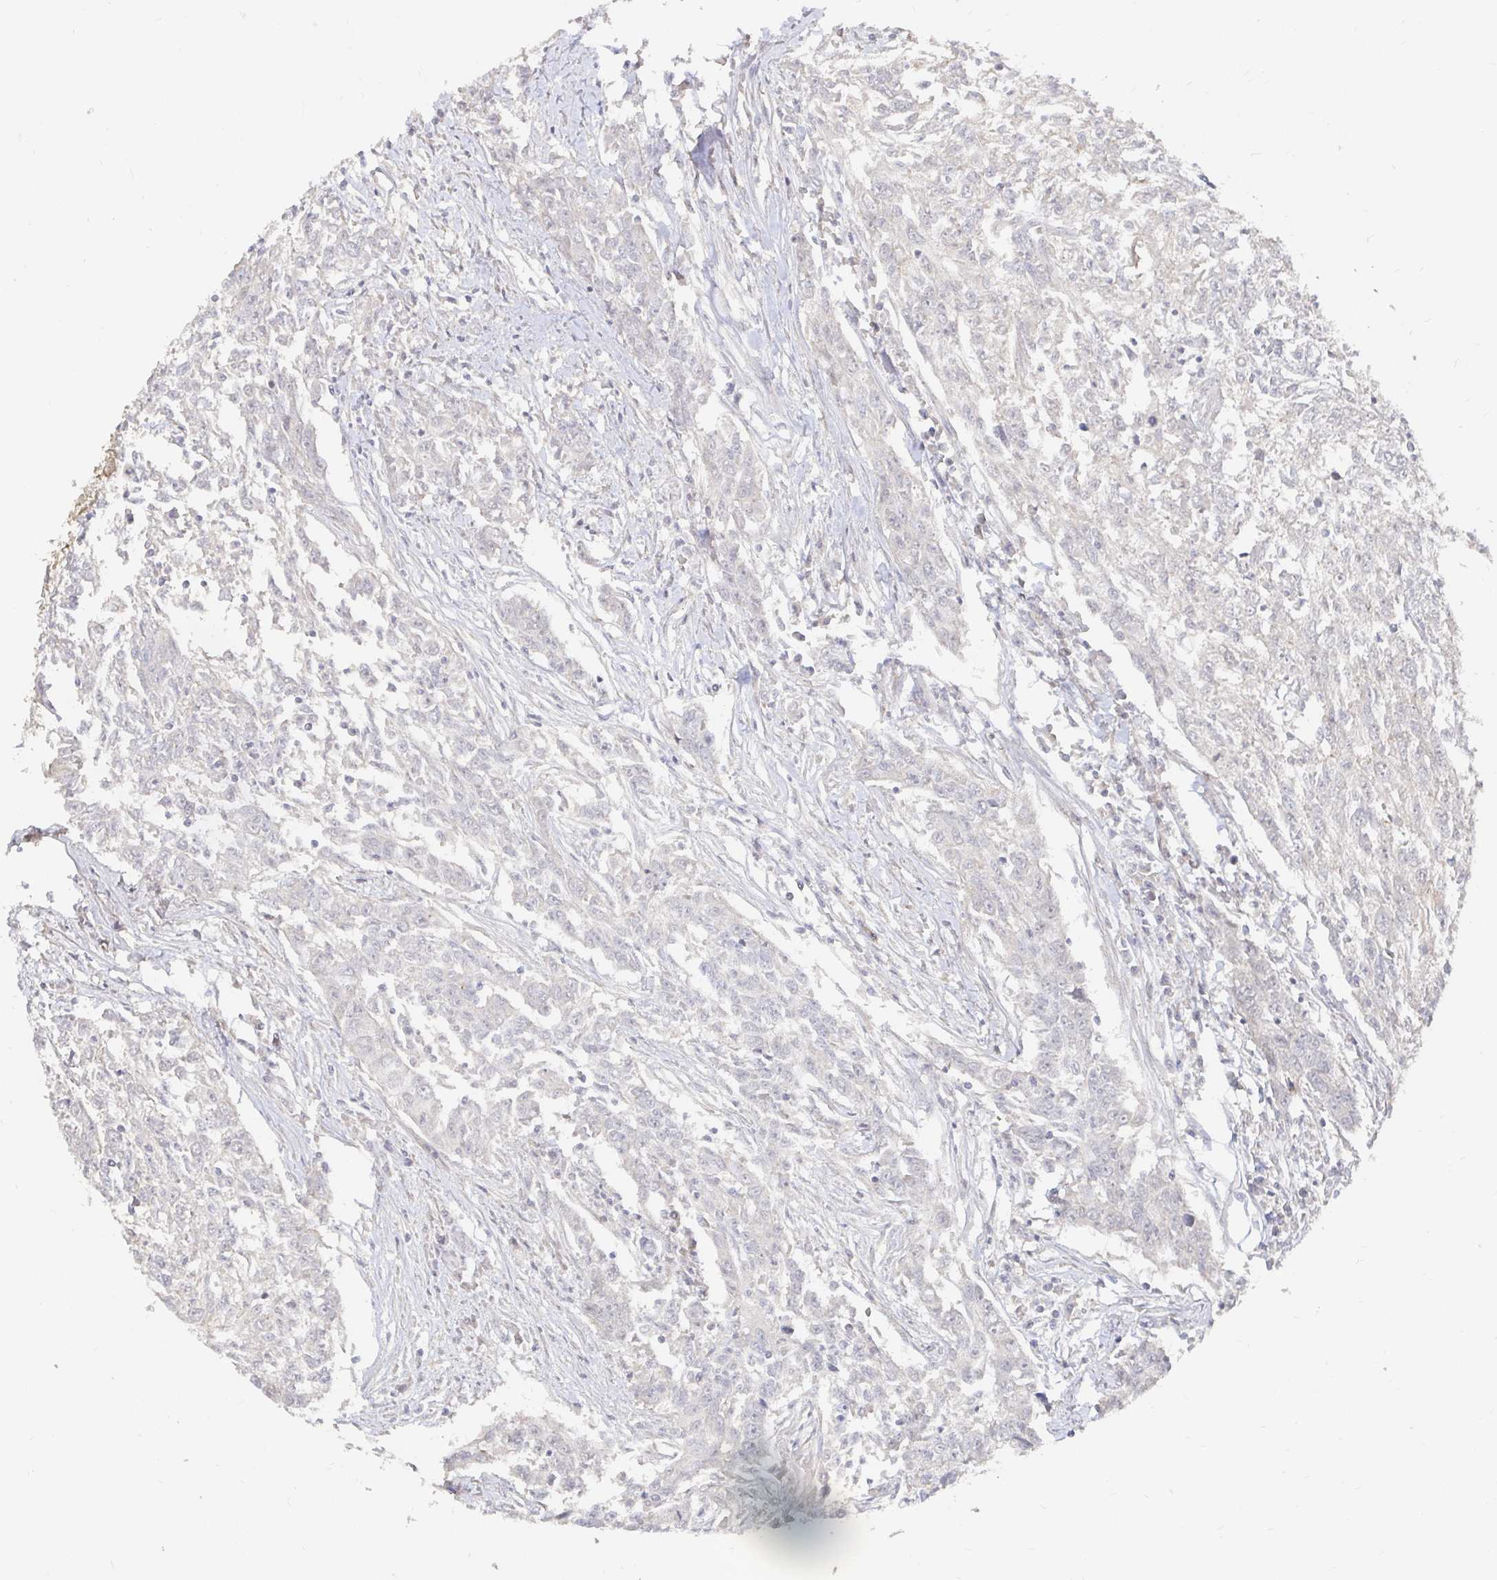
{"staining": {"intensity": "negative", "quantity": "none", "location": "none"}, "tissue": "breast cancer", "cell_type": "Tumor cells", "image_type": "cancer", "snomed": [{"axis": "morphology", "description": "Duct carcinoma"}, {"axis": "topography", "description": "Breast"}], "caption": "Immunohistochemistry (IHC) of human breast cancer demonstrates no staining in tumor cells.", "gene": "LRP5", "patient": {"sex": "female", "age": 50}}